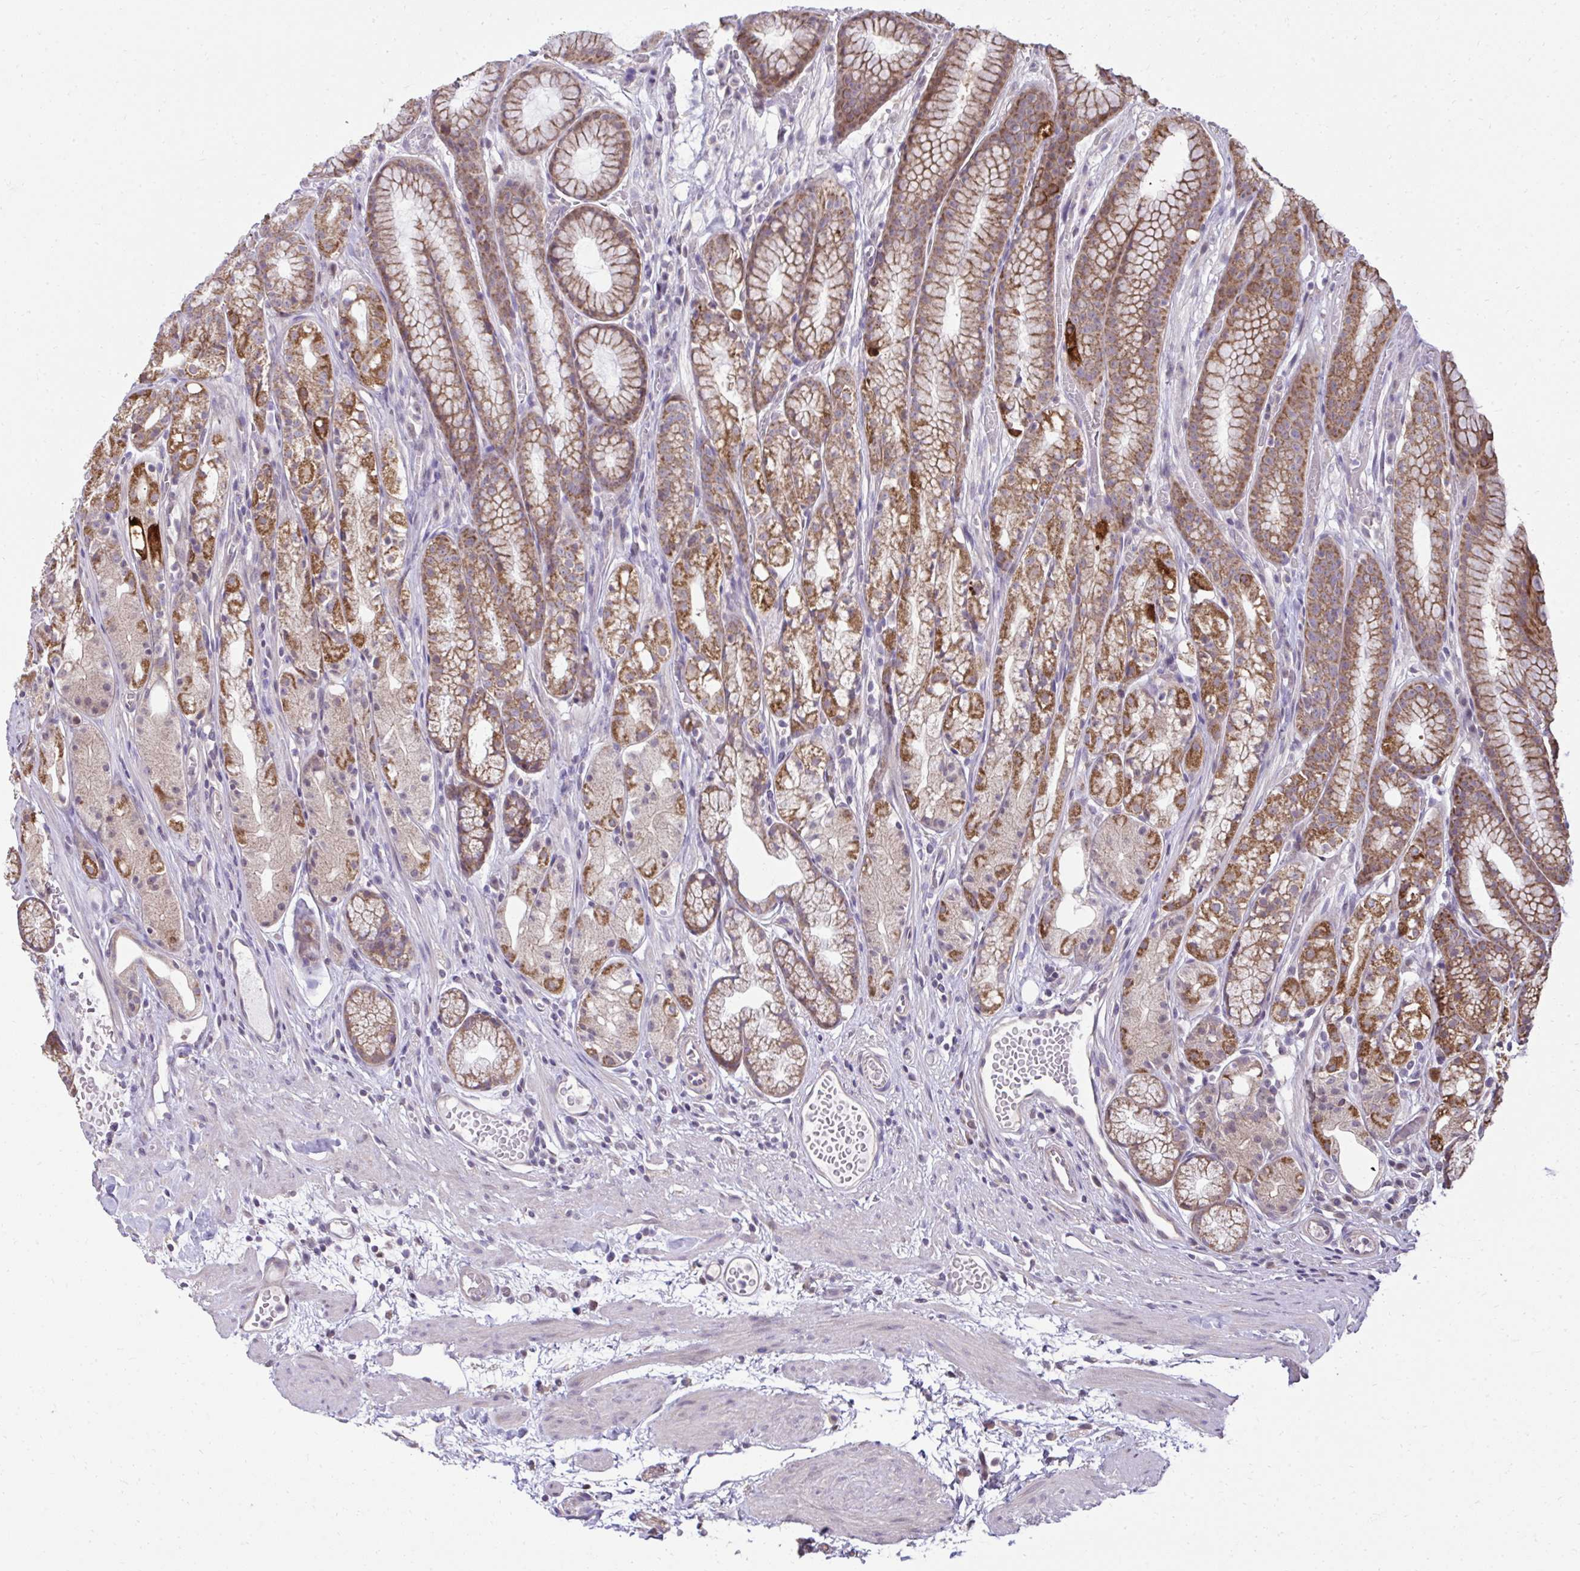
{"staining": {"intensity": "strong", "quantity": "25%-75%", "location": "cytoplasmic/membranous"}, "tissue": "stomach", "cell_type": "Glandular cells", "image_type": "normal", "snomed": [{"axis": "morphology", "description": "Normal tissue, NOS"}, {"axis": "topography", "description": "Smooth muscle"}, {"axis": "topography", "description": "Stomach"}], "caption": "Immunohistochemical staining of normal stomach reveals high levels of strong cytoplasmic/membranous expression in approximately 25%-75% of glandular cells.", "gene": "RDH14", "patient": {"sex": "male", "age": 70}}